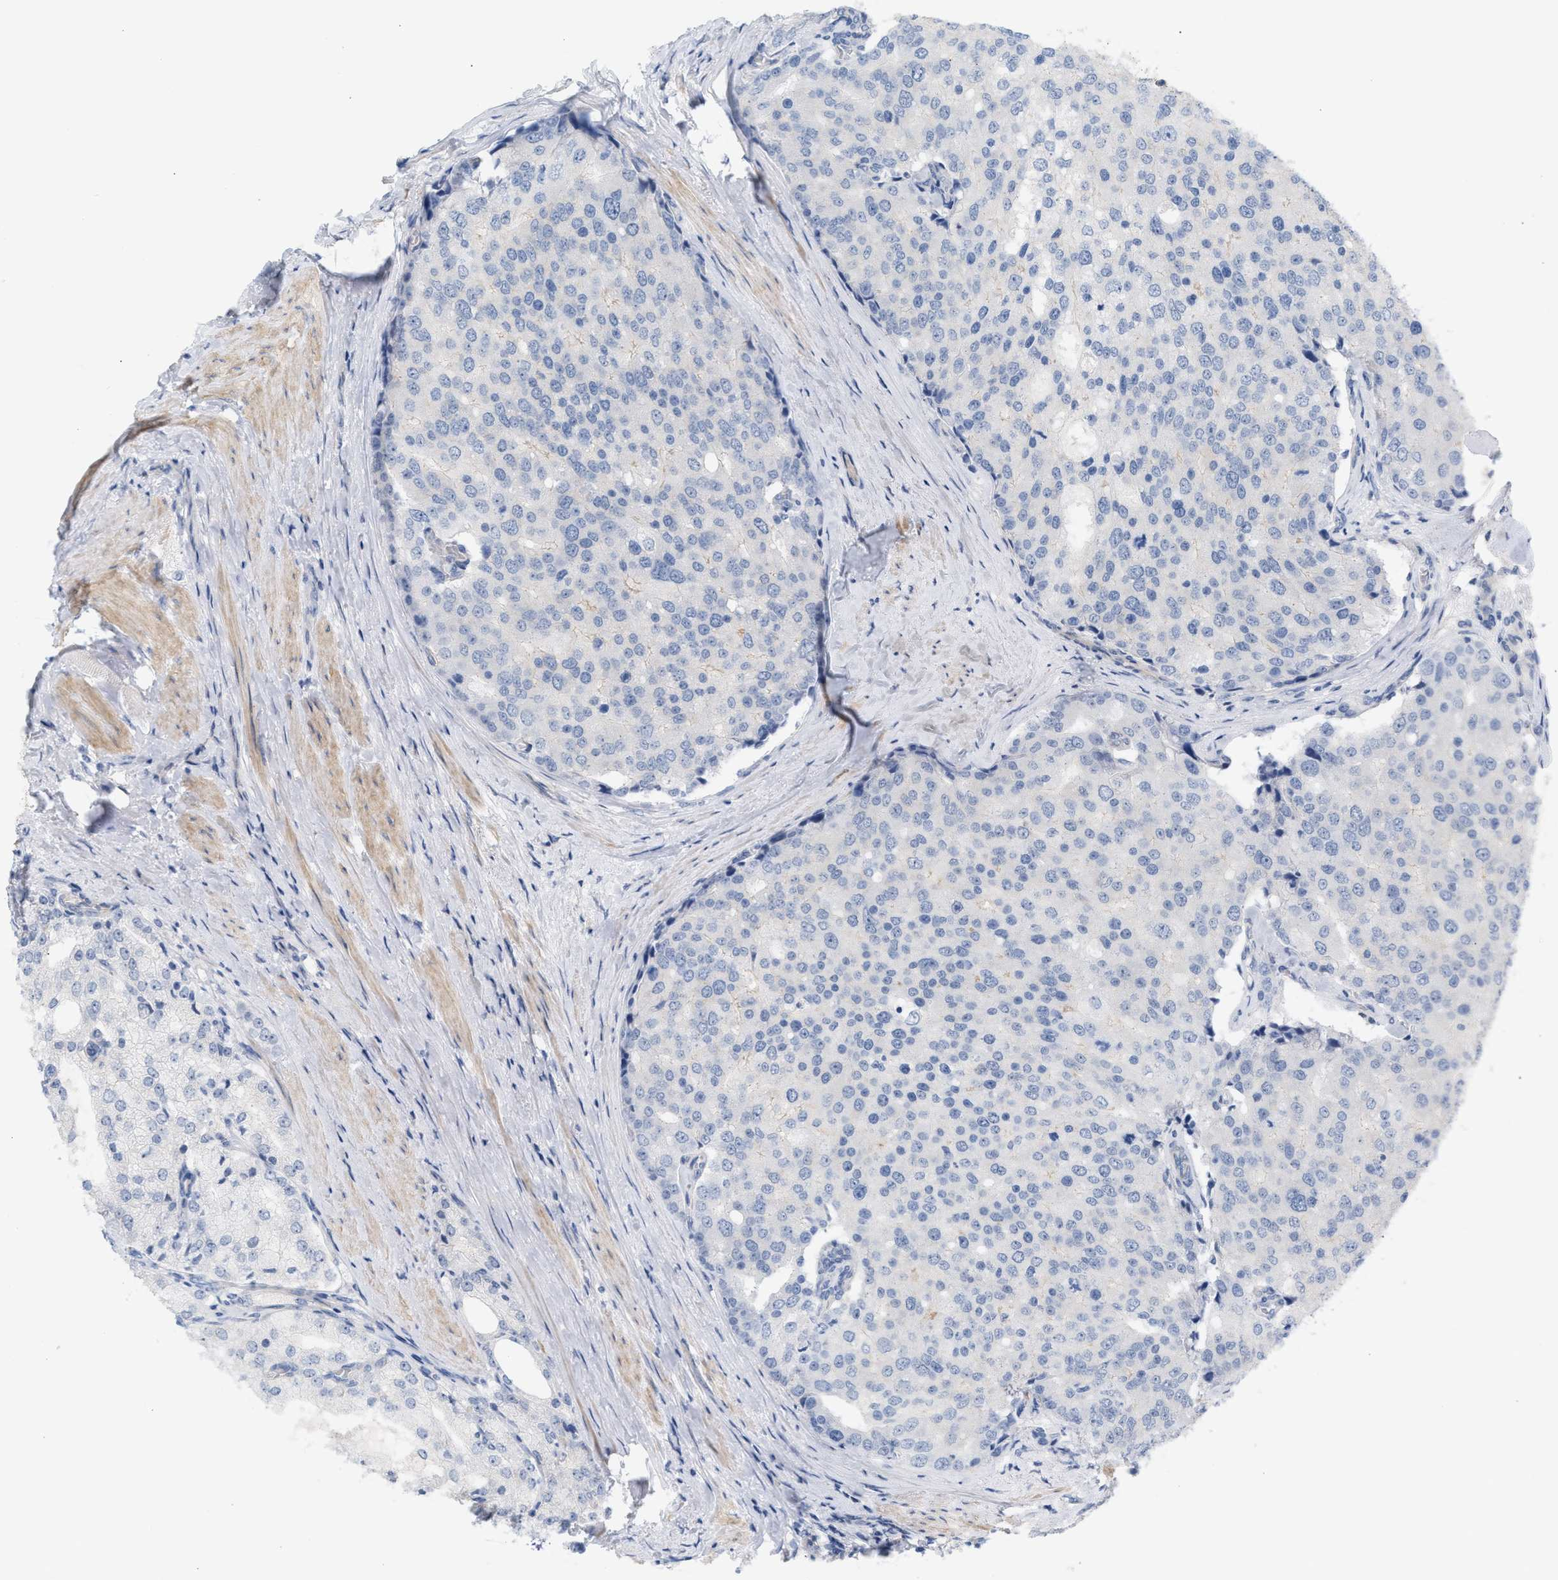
{"staining": {"intensity": "negative", "quantity": "none", "location": "none"}, "tissue": "prostate cancer", "cell_type": "Tumor cells", "image_type": "cancer", "snomed": [{"axis": "morphology", "description": "Adenocarcinoma, High grade"}, {"axis": "topography", "description": "Prostate"}], "caption": "There is no significant staining in tumor cells of prostate high-grade adenocarcinoma.", "gene": "LRCH1", "patient": {"sex": "male", "age": 50}}